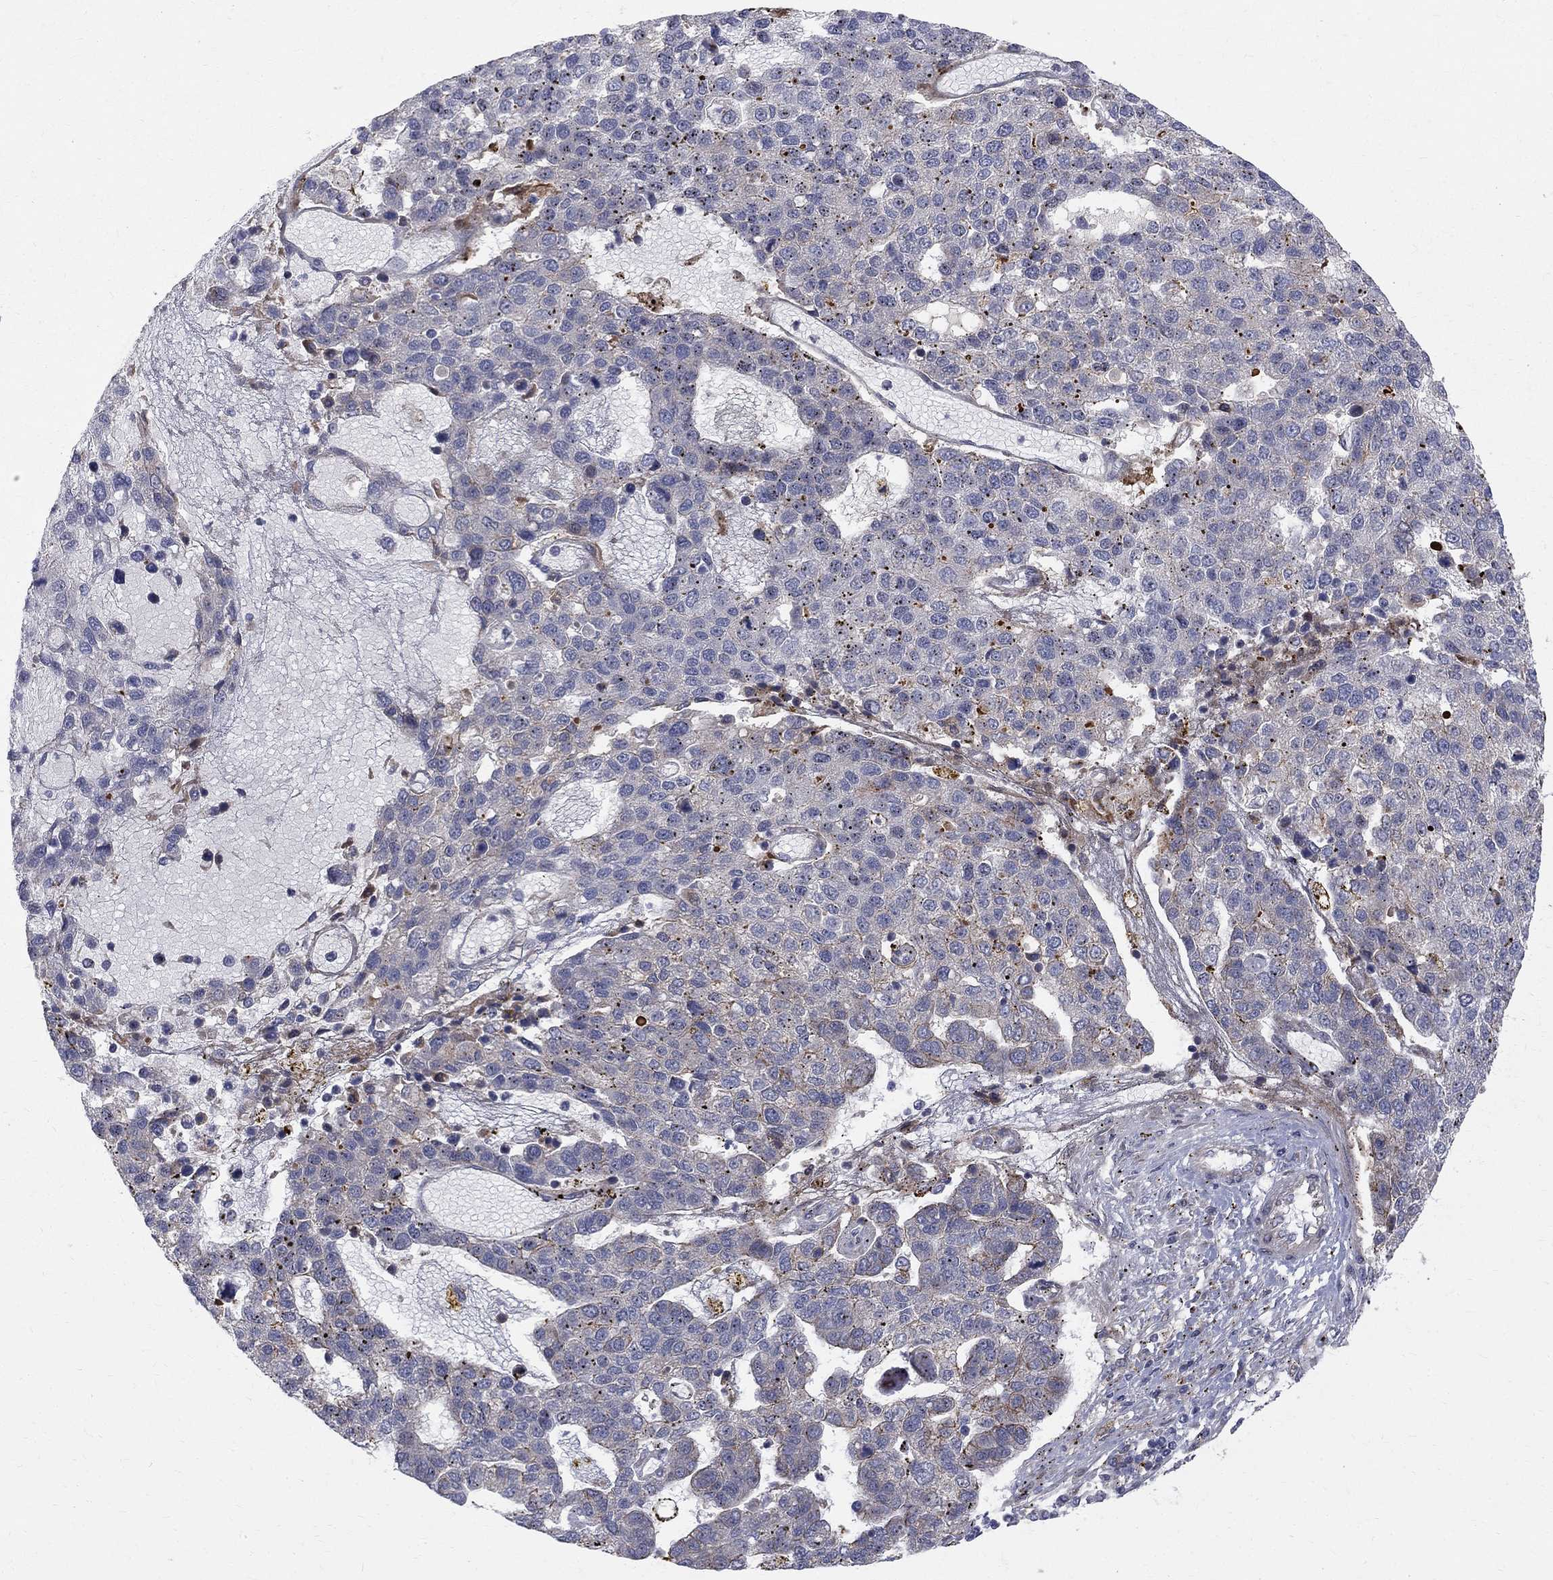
{"staining": {"intensity": "negative", "quantity": "none", "location": "none"}, "tissue": "pancreatic cancer", "cell_type": "Tumor cells", "image_type": "cancer", "snomed": [{"axis": "morphology", "description": "Adenocarcinoma, NOS"}, {"axis": "topography", "description": "Pancreas"}], "caption": "Tumor cells show no significant expression in pancreatic cancer (adenocarcinoma).", "gene": "WDR19", "patient": {"sex": "female", "age": 61}}